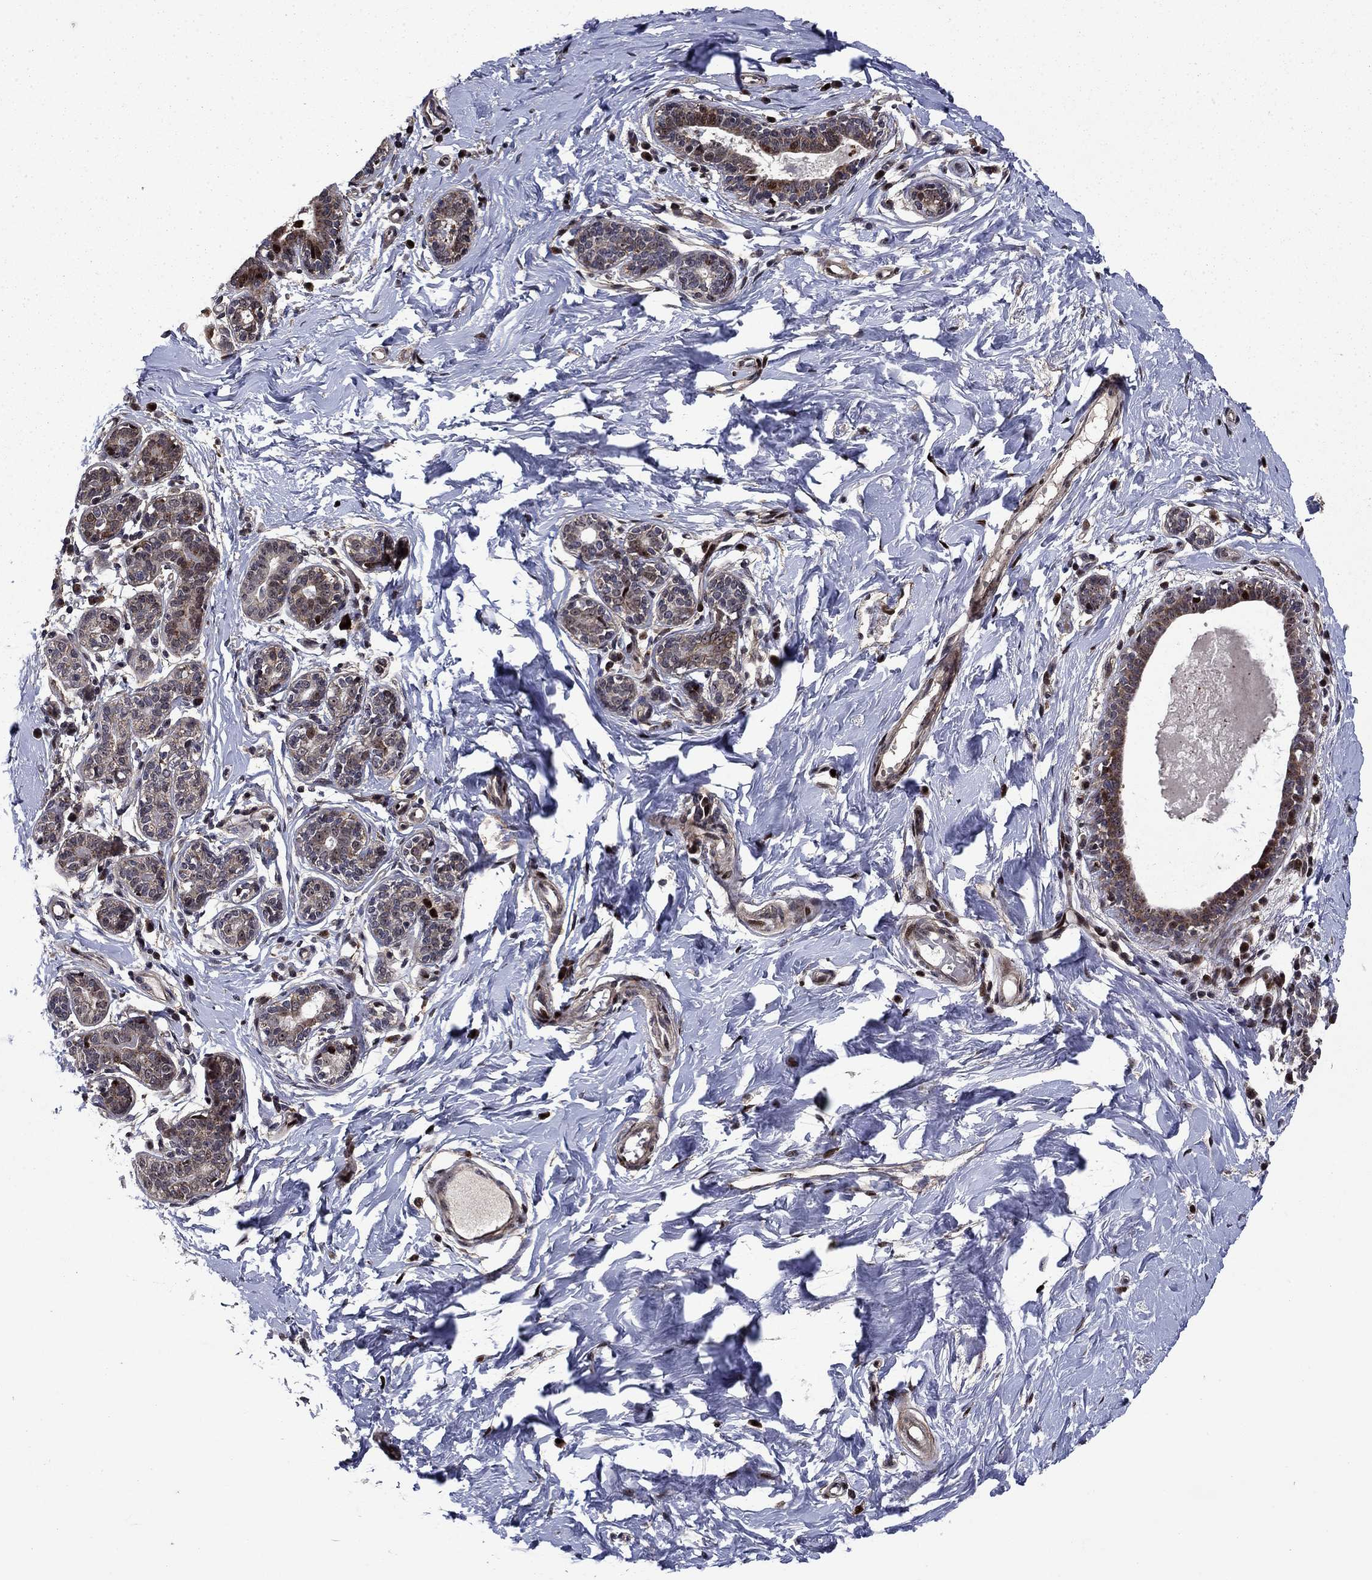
{"staining": {"intensity": "weak", "quantity": "<25%", "location": "cytoplasmic/membranous,nuclear"}, "tissue": "breast", "cell_type": "Adipocytes", "image_type": "normal", "snomed": [{"axis": "morphology", "description": "Normal tissue, NOS"}, {"axis": "topography", "description": "Breast"}], "caption": "Immunohistochemistry image of unremarkable human breast stained for a protein (brown), which shows no expression in adipocytes. (Immunohistochemistry, brightfield microscopy, high magnification).", "gene": "AGTPBP1", "patient": {"sex": "female", "age": 37}}